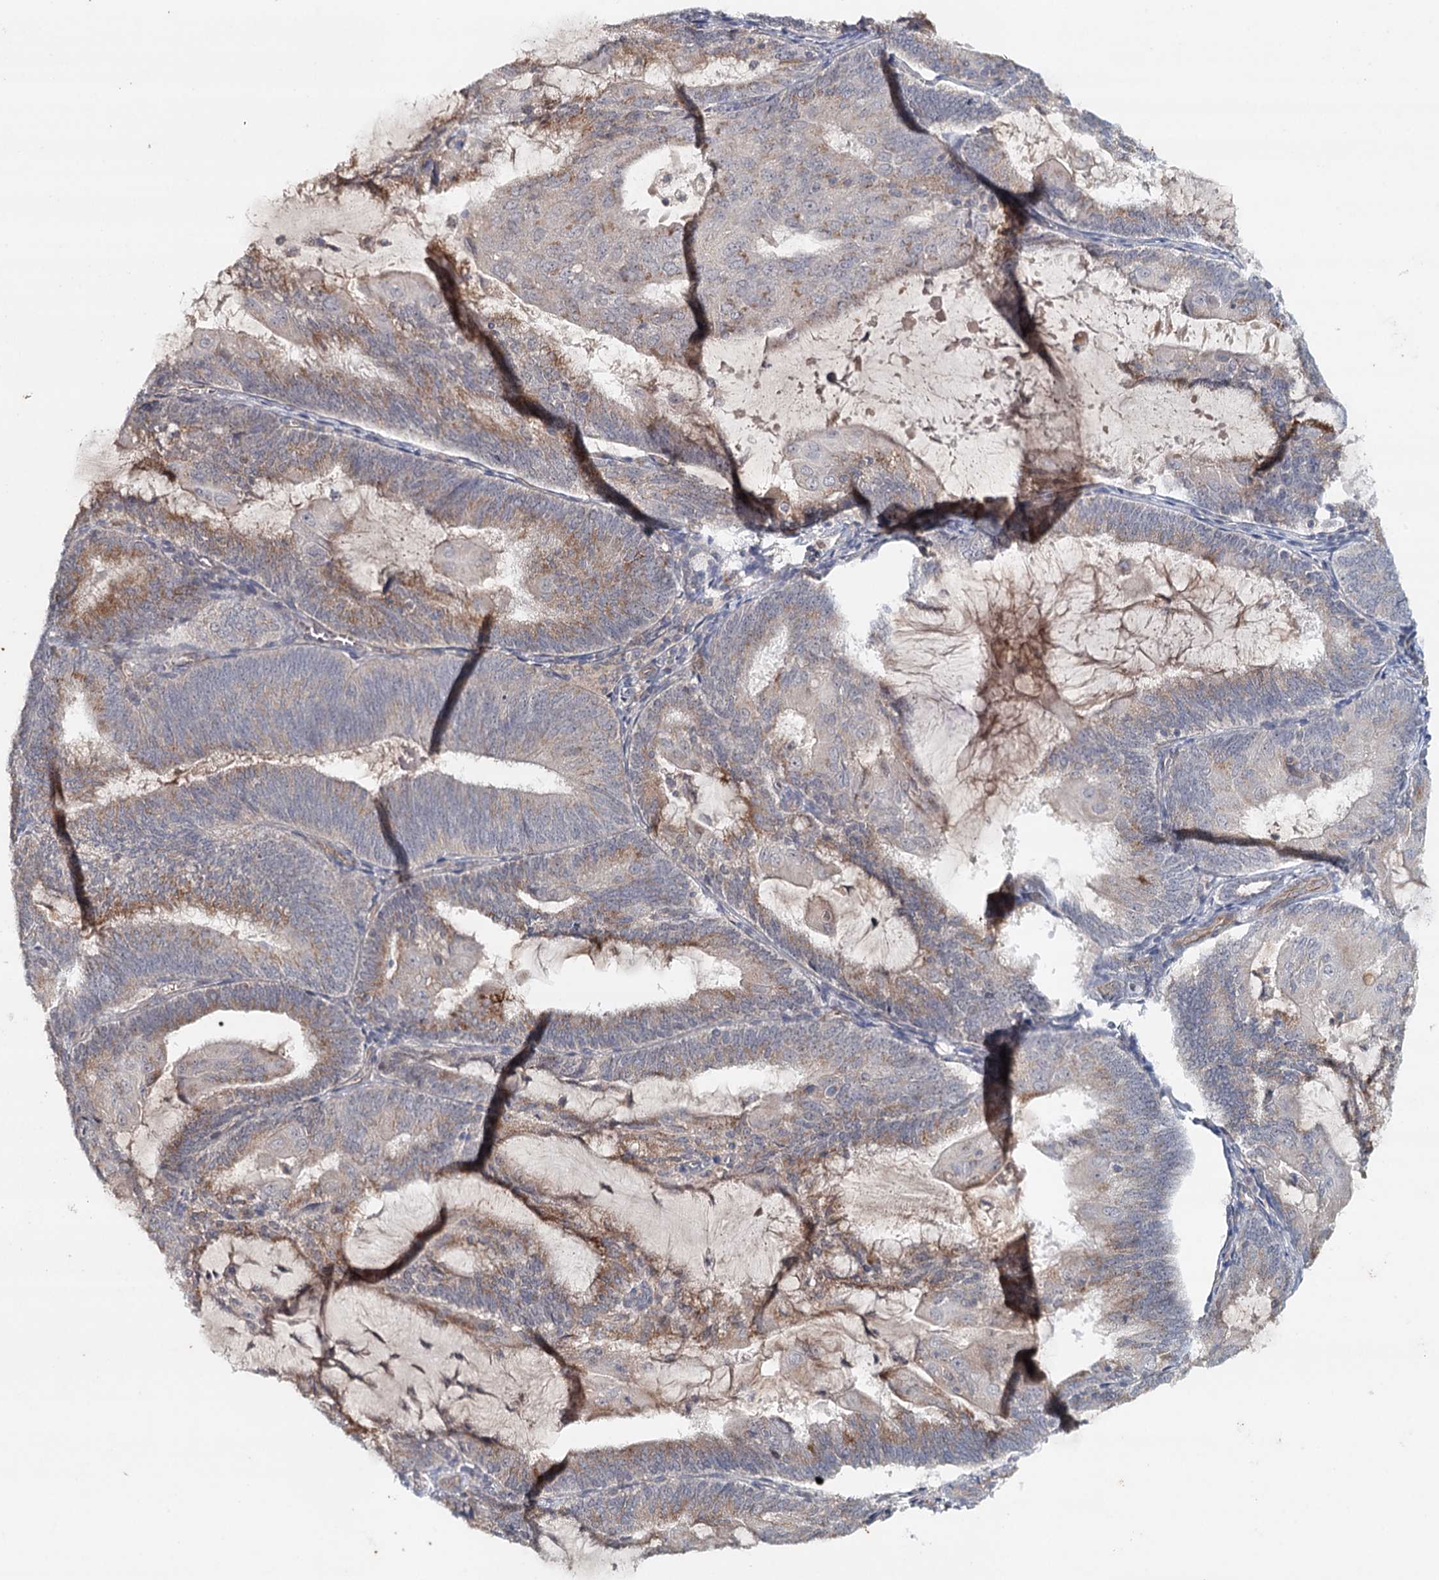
{"staining": {"intensity": "moderate", "quantity": "<25%", "location": "cytoplasmic/membranous"}, "tissue": "endometrial cancer", "cell_type": "Tumor cells", "image_type": "cancer", "snomed": [{"axis": "morphology", "description": "Adenocarcinoma, NOS"}, {"axis": "topography", "description": "Endometrium"}], "caption": "Endometrial cancer (adenocarcinoma) stained for a protein (brown) reveals moderate cytoplasmic/membranous positive staining in approximately <25% of tumor cells.", "gene": "SYNPO", "patient": {"sex": "female", "age": 81}}